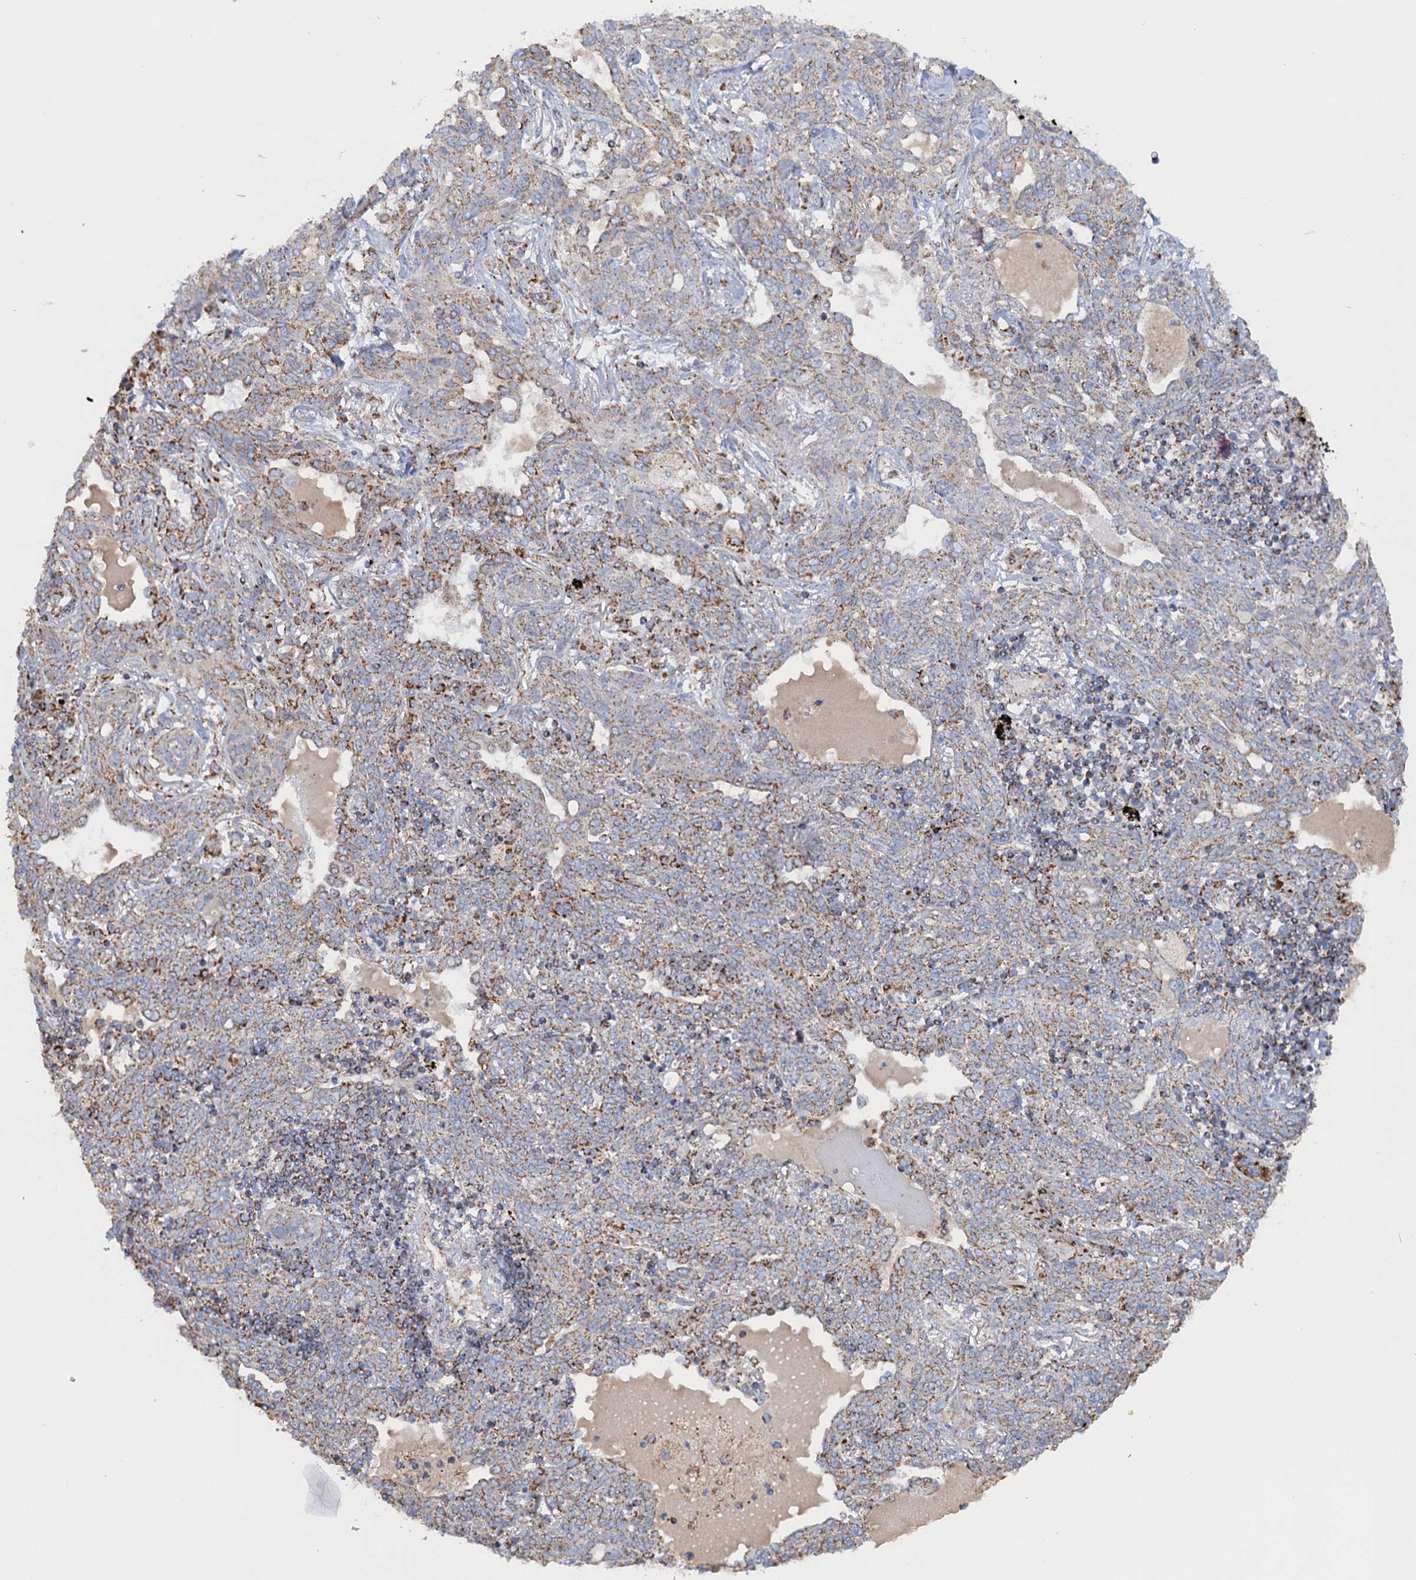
{"staining": {"intensity": "moderate", "quantity": ">75%", "location": "cytoplasmic/membranous"}, "tissue": "lung cancer", "cell_type": "Tumor cells", "image_type": "cancer", "snomed": [{"axis": "morphology", "description": "Squamous cell carcinoma, NOS"}, {"axis": "topography", "description": "Lung"}], "caption": "Moderate cytoplasmic/membranous staining for a protein is present in about >75% of tumor cells of squamous cell carcinoma (lung) using immunohistochemistry.", "gene": "GTPBP3", "patient": {"sex": "female", "age": 70}}